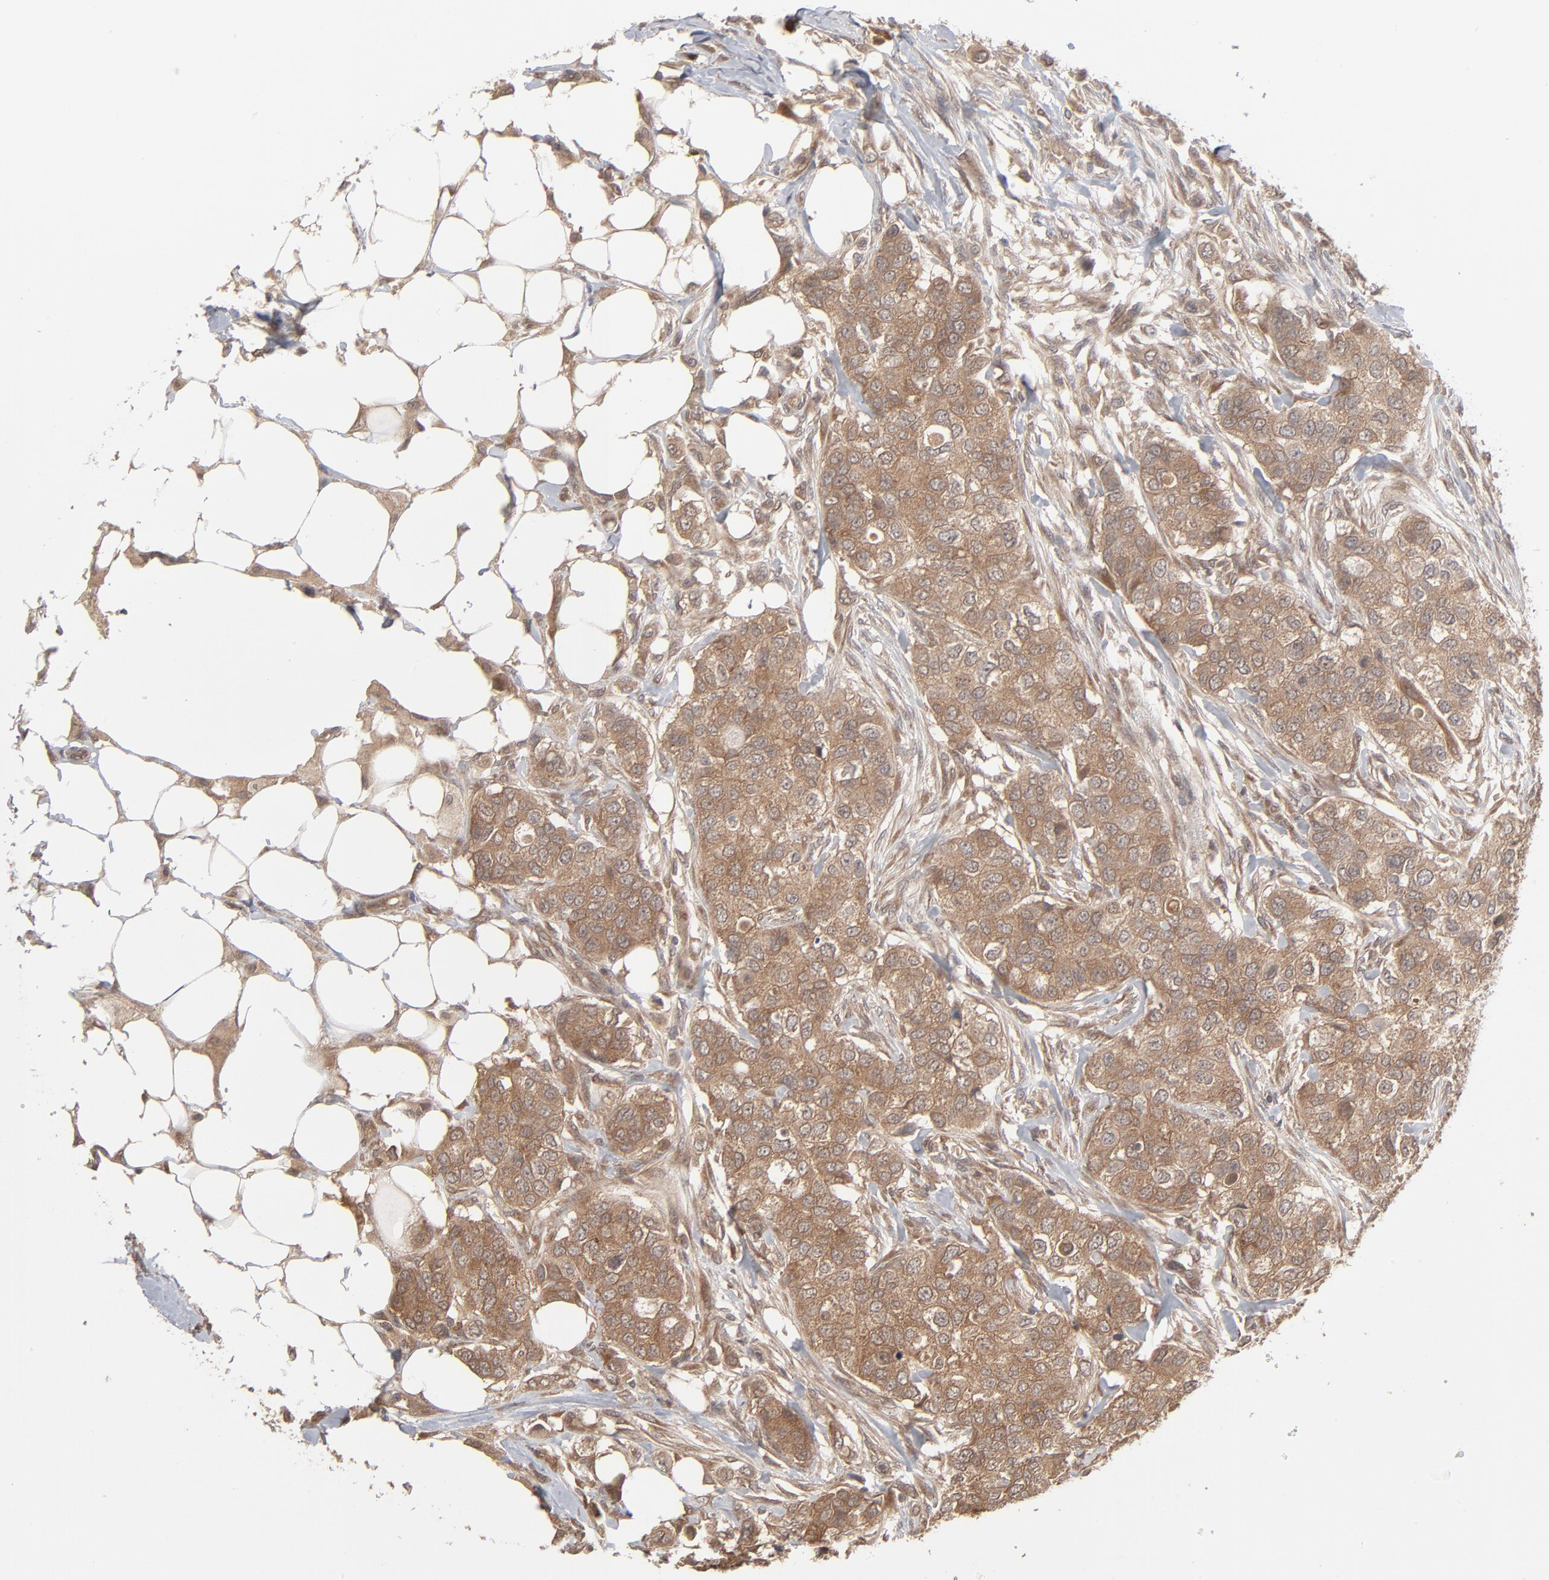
{"staining": {"intensity": "moderate", "quantity": ">75%", "location": "cytoplasmic/membranous"}, "tissue": "breast cancer", "cell_type": "Tumor cells", "image_type": "cancer", "snomed": [{"axis": "morphology", "description": "Normal tissue, NOS"}, {"axis": "morphology", "description": "Duct carcinoma"}, {"axis": "topography", "description": "Breast"}], "caption": "Immunohistochemical staining of human invasive ductal carcinoma (breast) demonstrates medium levels of moderate cytoplasmic/membranous expression in about >75% of tumor cells.", "gene": "SCFD1", "patient": {"sex": "female", "age": 49}}